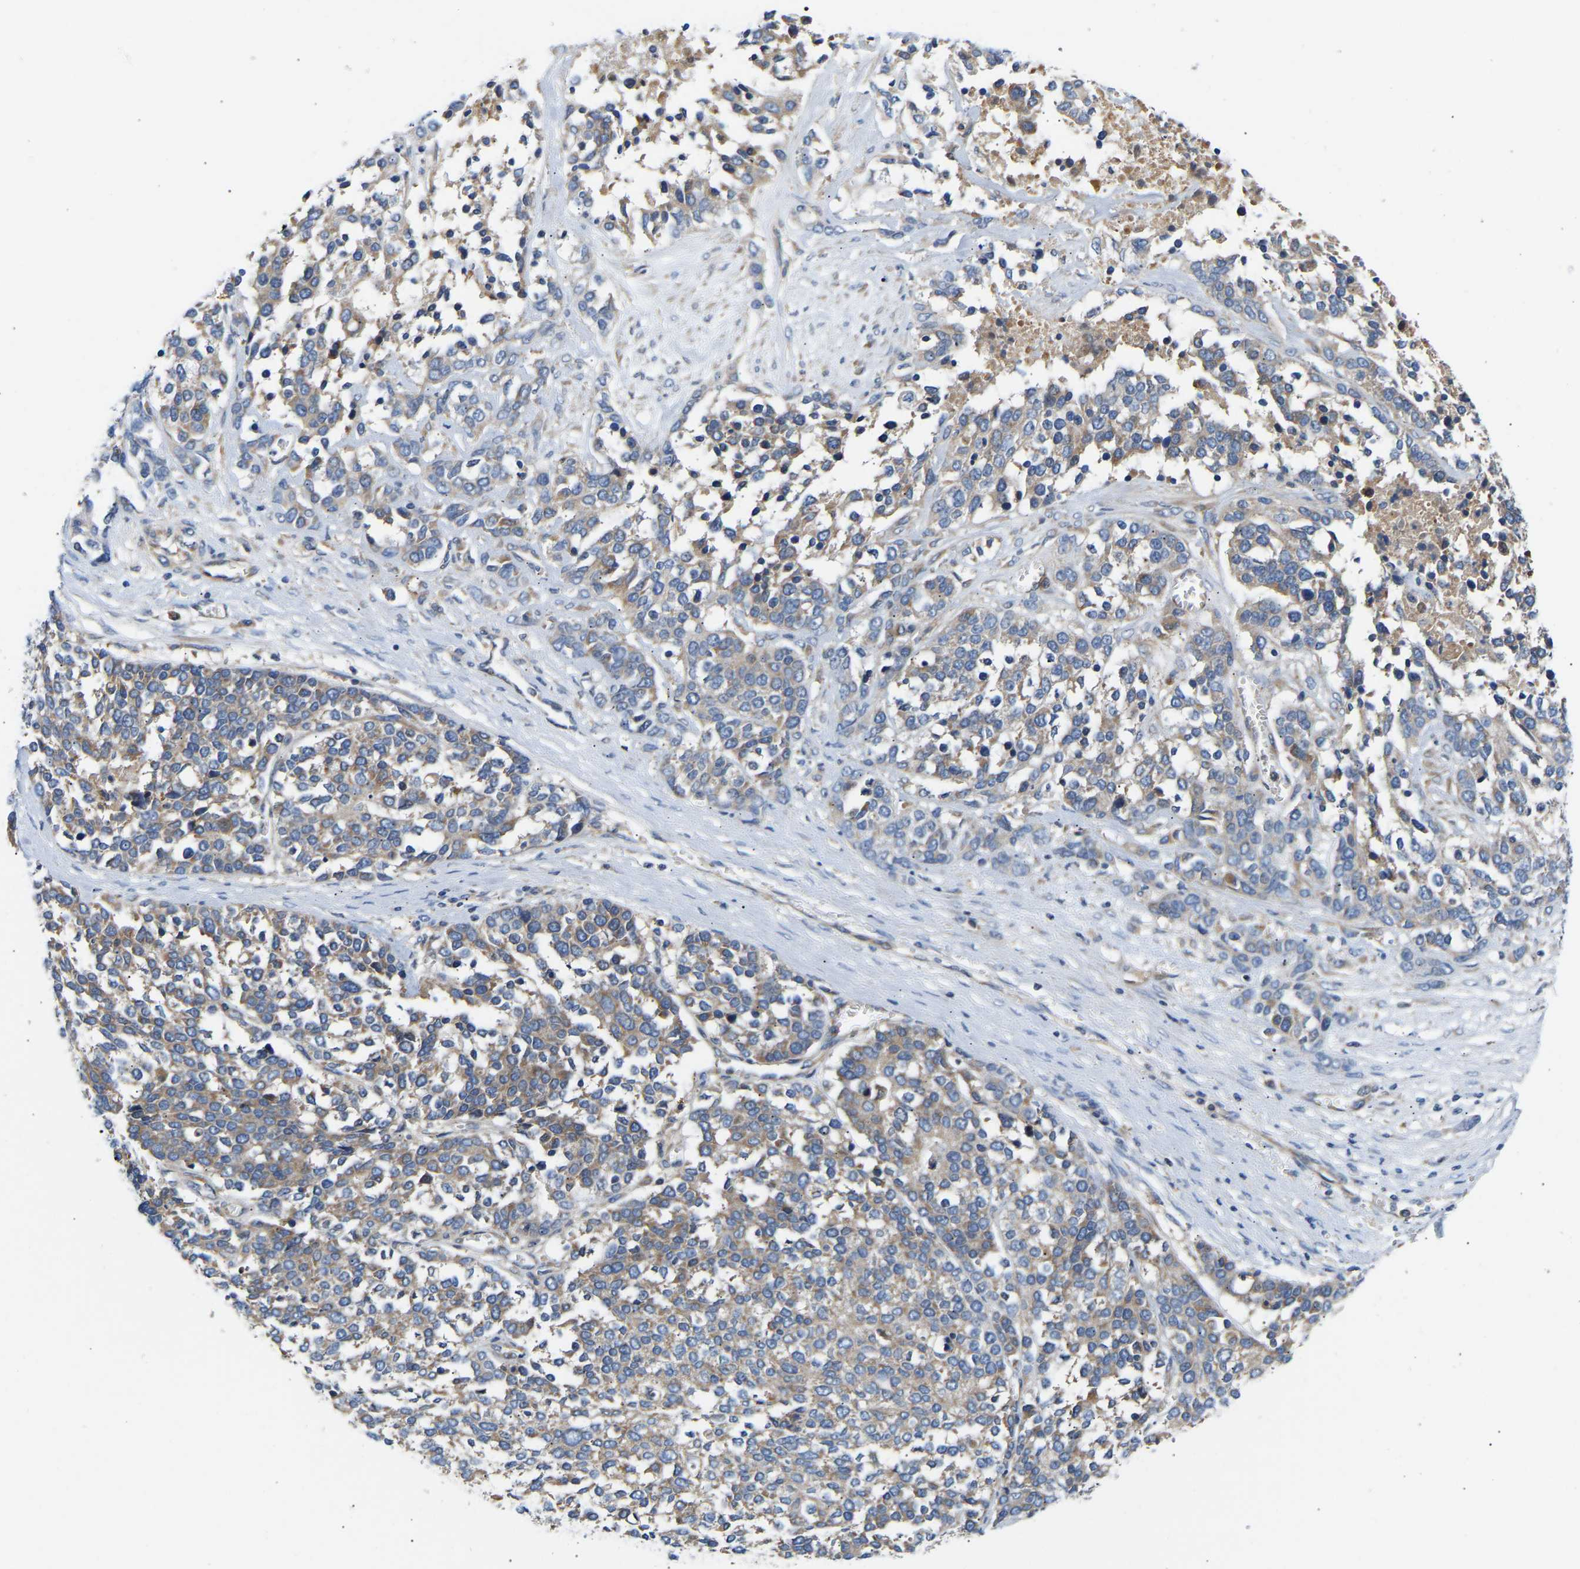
{"staining": {"intensity": "weak", "quantity": ">75%", "location": "cytoplasmic/membranous"}, "tissue": "ovarian cancer", "cell_type": "Tumor cells", "image_type": "cancer", "snomed": [{"axis": "morphology", "description": "Cystadenocarcinoma, serous, NOS"}, {"axis": "topography", "description": "Ovary"}], "caption": "Immunohistochemistry of human ovarian serous cystadenocarcinoma shows low levels of weak cytoplasmic/membranous expression in about >75% of tumor cells. (DAB = brown stain, brightfield microscopy at high magnification).", "gene": "AIMP2", "patient": {"sex": "female", "age": 44}}